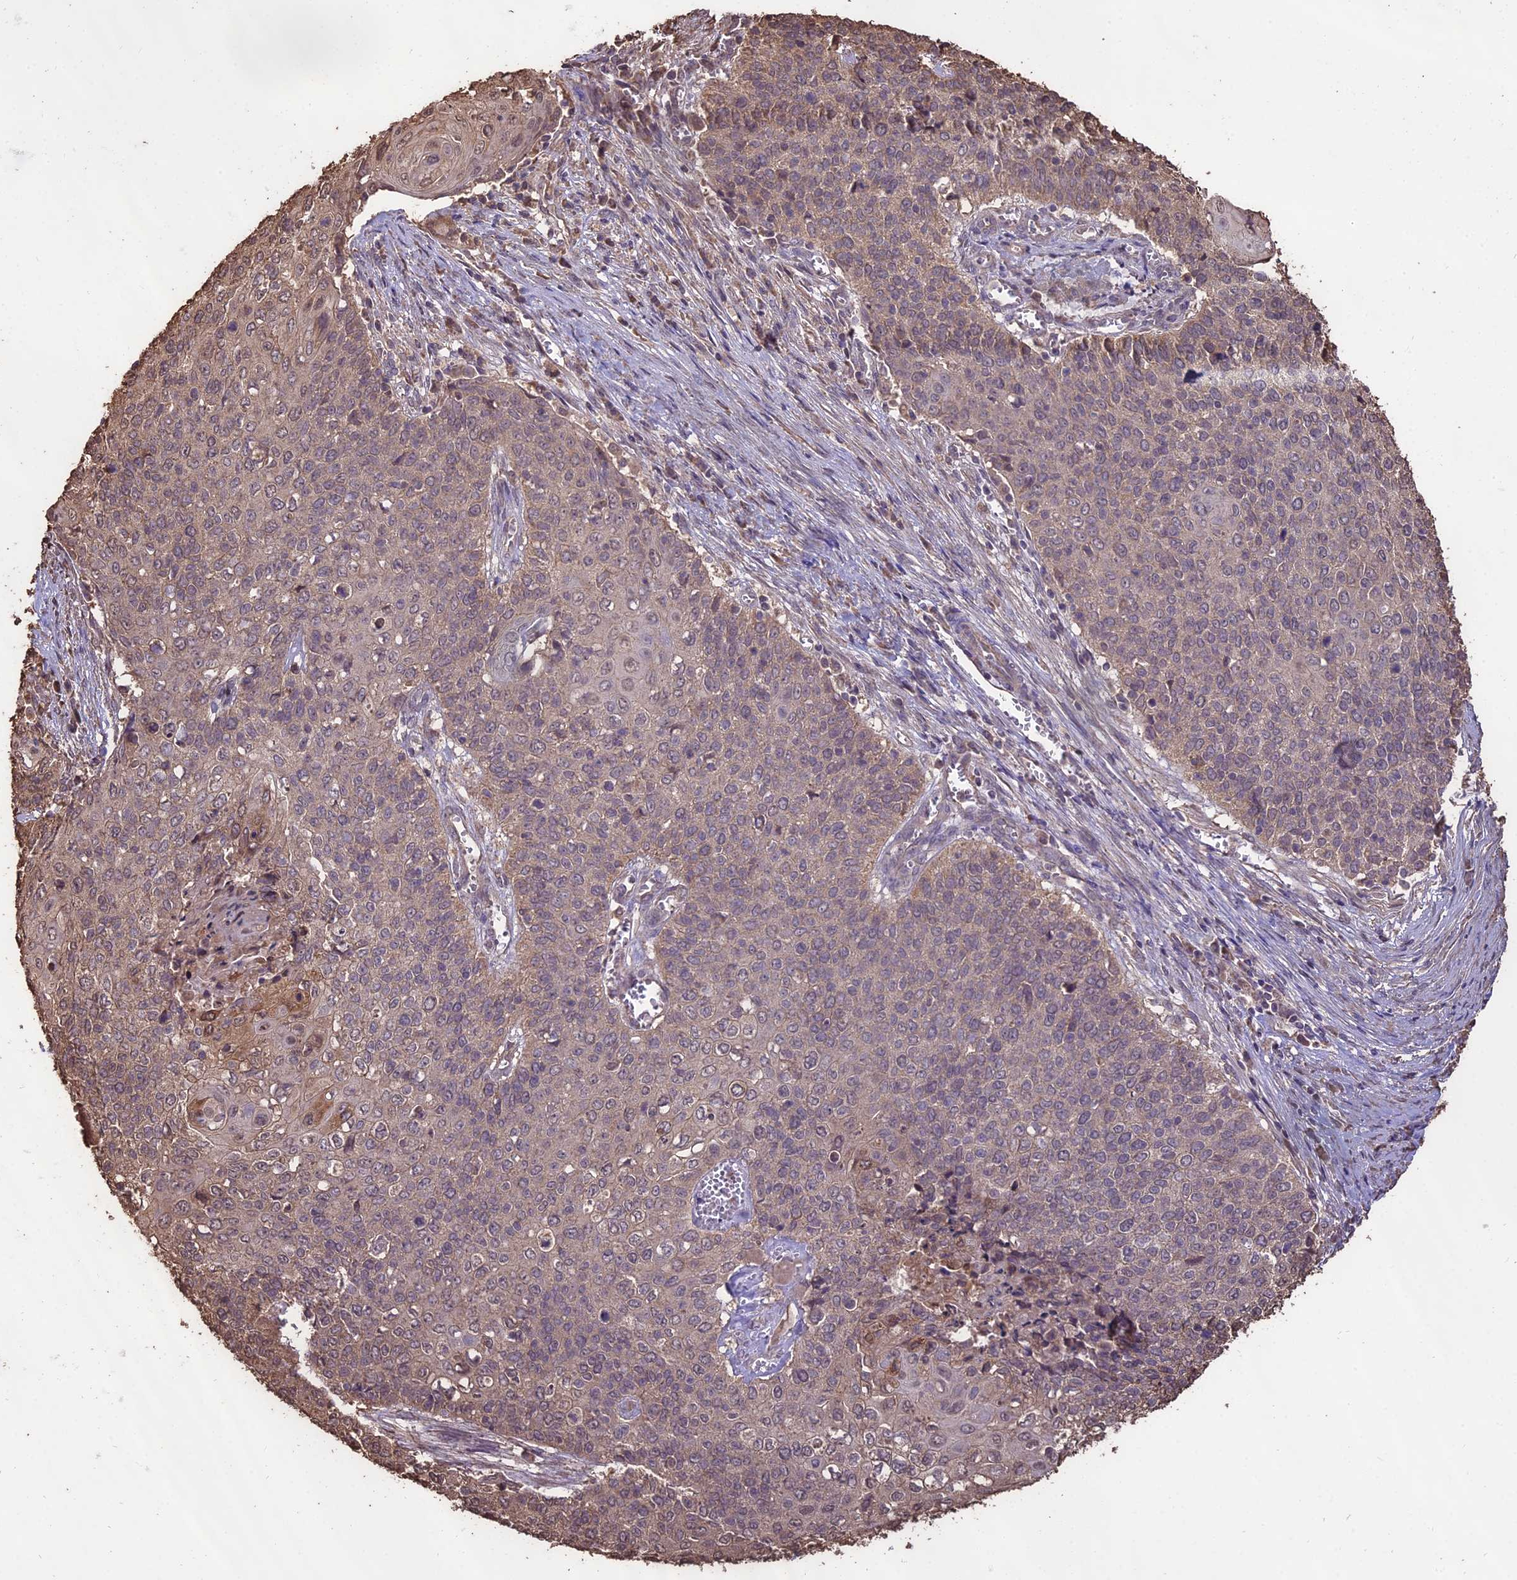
{"staining": {"intensity": "weak", "quantity": "<25%", "location": "cytoplasmic/membranous"}, "tissue": "cervical cancer", "cell_type": "Tumor cells", "image_type": "cancer", "snomed": [{"axis": "morphology", "description": "Squamous cell carcinoma, NOS"}, {"axis": "topography", "description": "Cervix"}], "caption": "The histopathology image exhibits no significant positivity in tumor cells of cervical squamous cell carcinoma. Brightfield microscopy of IHC stained with DAB (3,3'-diaminobenzidine) (brown) and hematoxylin (blue), captured at high magnification.", "gene": "PGPEP1L", "patient": {"sex": "female", "age": 39}}